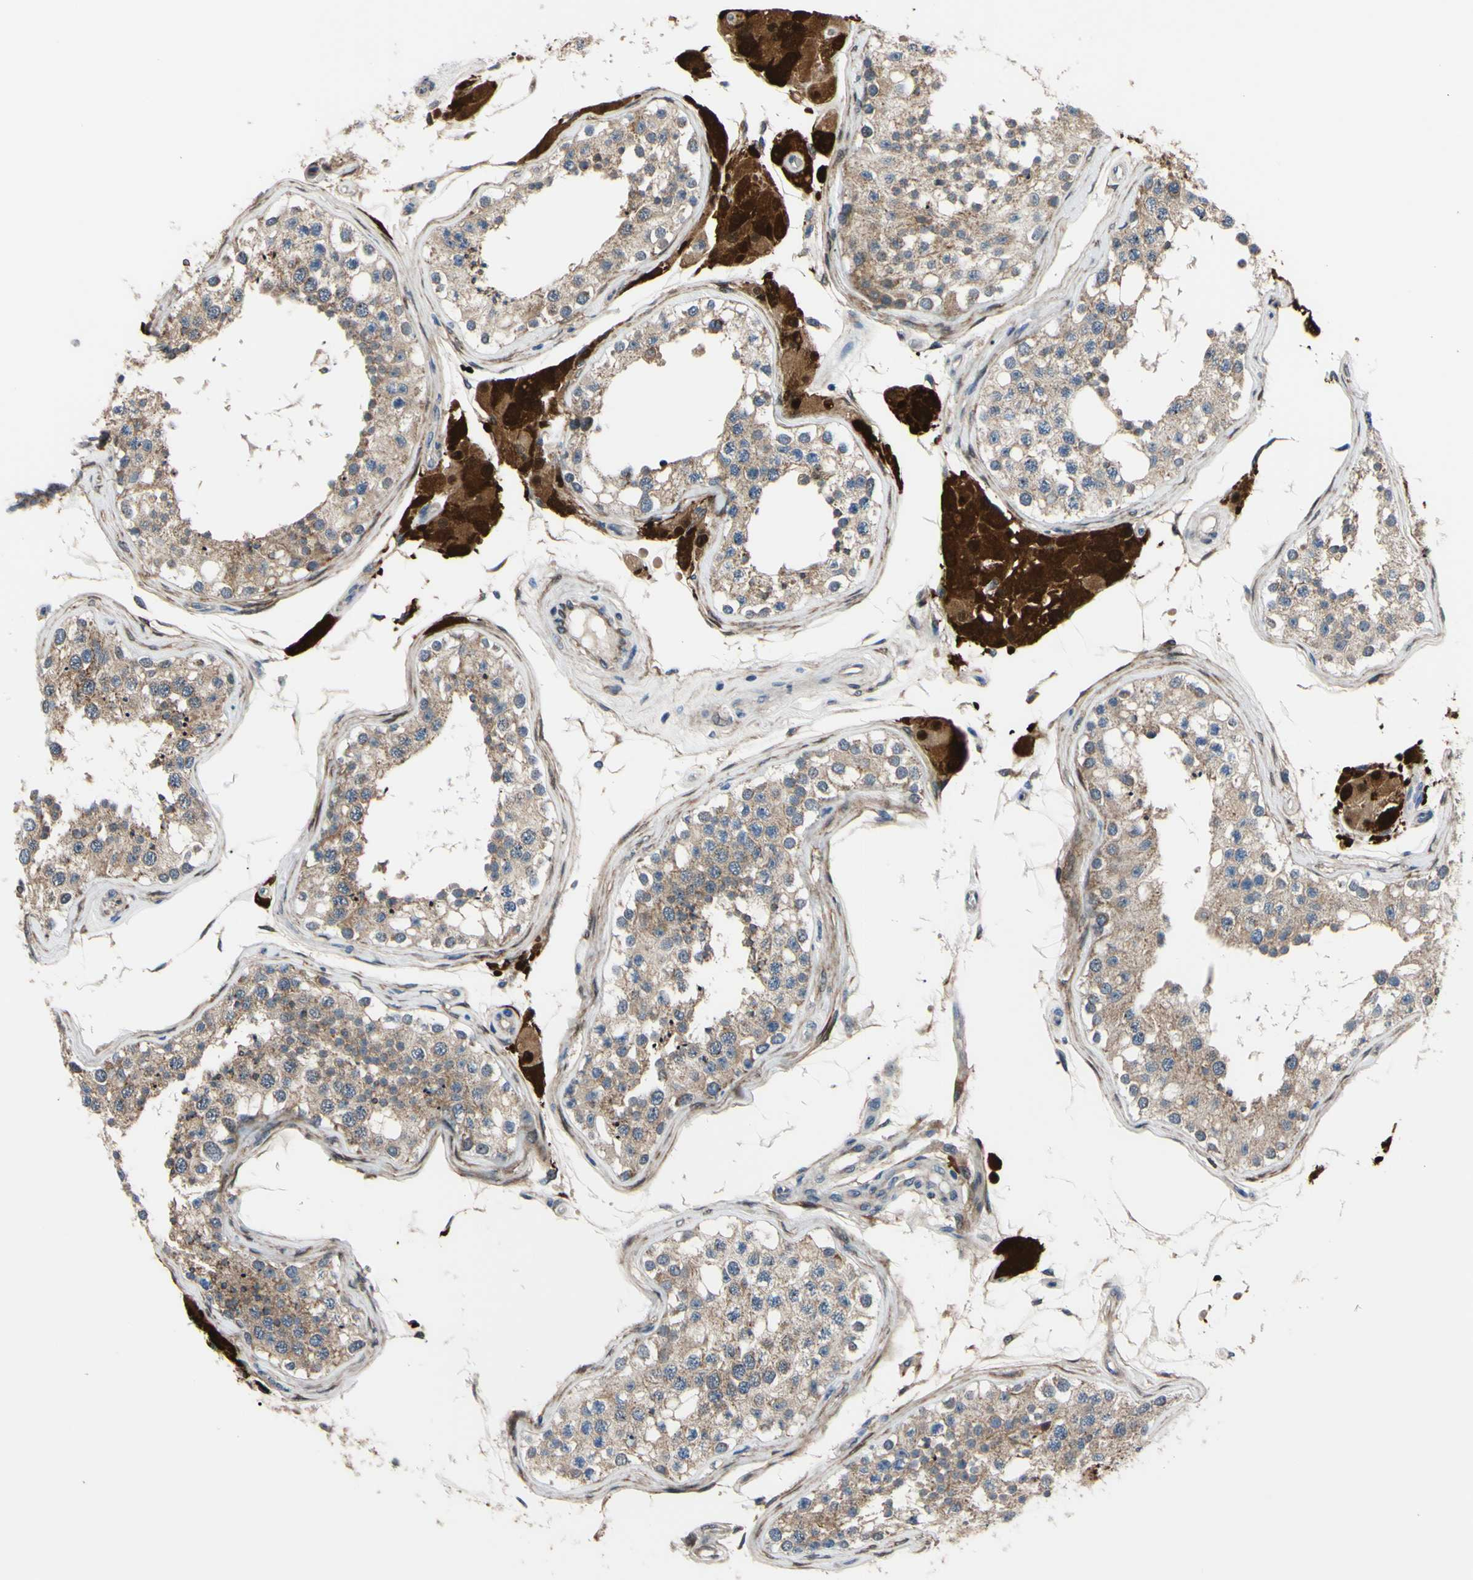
{"staining": {"intensity": "weak", "quantity": ">75%", "location": "cytoplasmic/membranous"}, "tissue": "testis", "cell_type": "Cells in seminiferous ducts", "image_type": "normal", "snomed": [{"axis": "morphology", "description": "Normal tissue, NOS"}, {"axis": "topography", "description": "Testis"}], "caption": "Immunohistochemical staining of benign testis reveals weak cytoplasmic/membranous protein staining in approximately >75% of cells in seminiferous ducts.", "gene": "SVIL", "patient": {"sex": "male", "age": 68}}